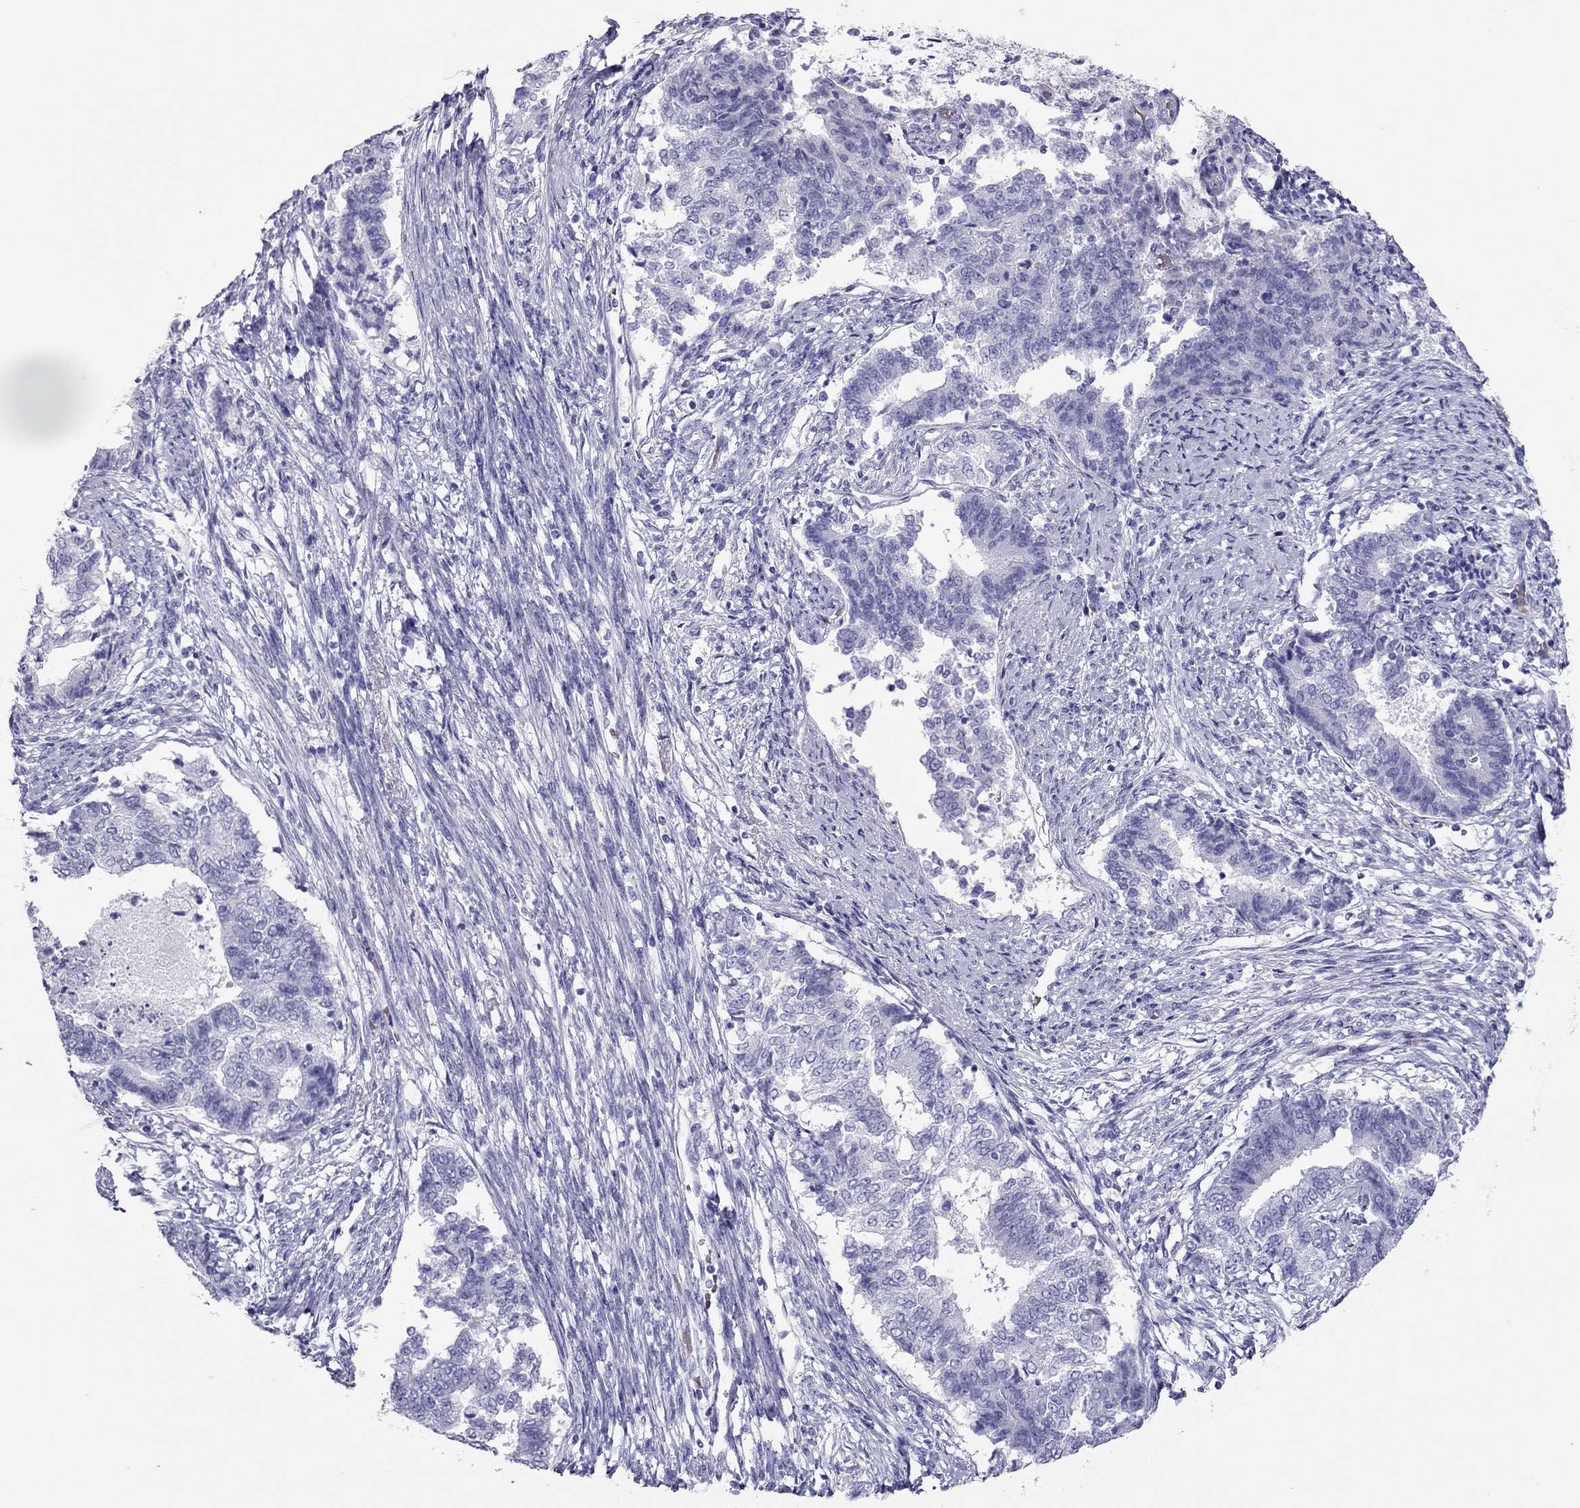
{"staining": {"intensity": "negative", "quantity": "none", "location": "none"}, "tissue": "endometrial cancer", "cell_type": "Tumor cells", "image_type": "cancer", "snomed": [{"axis": "morphology", "description": "Adenocarcinoma, NOS"}, {"axis": "topography", "description": "Endometrium"}], "caption": "Tumor cells show no significant protein staining in adenocarcinoma (endometrial).", "gene": "TSHB", "patient": {"sex": "female", "age": 65}}